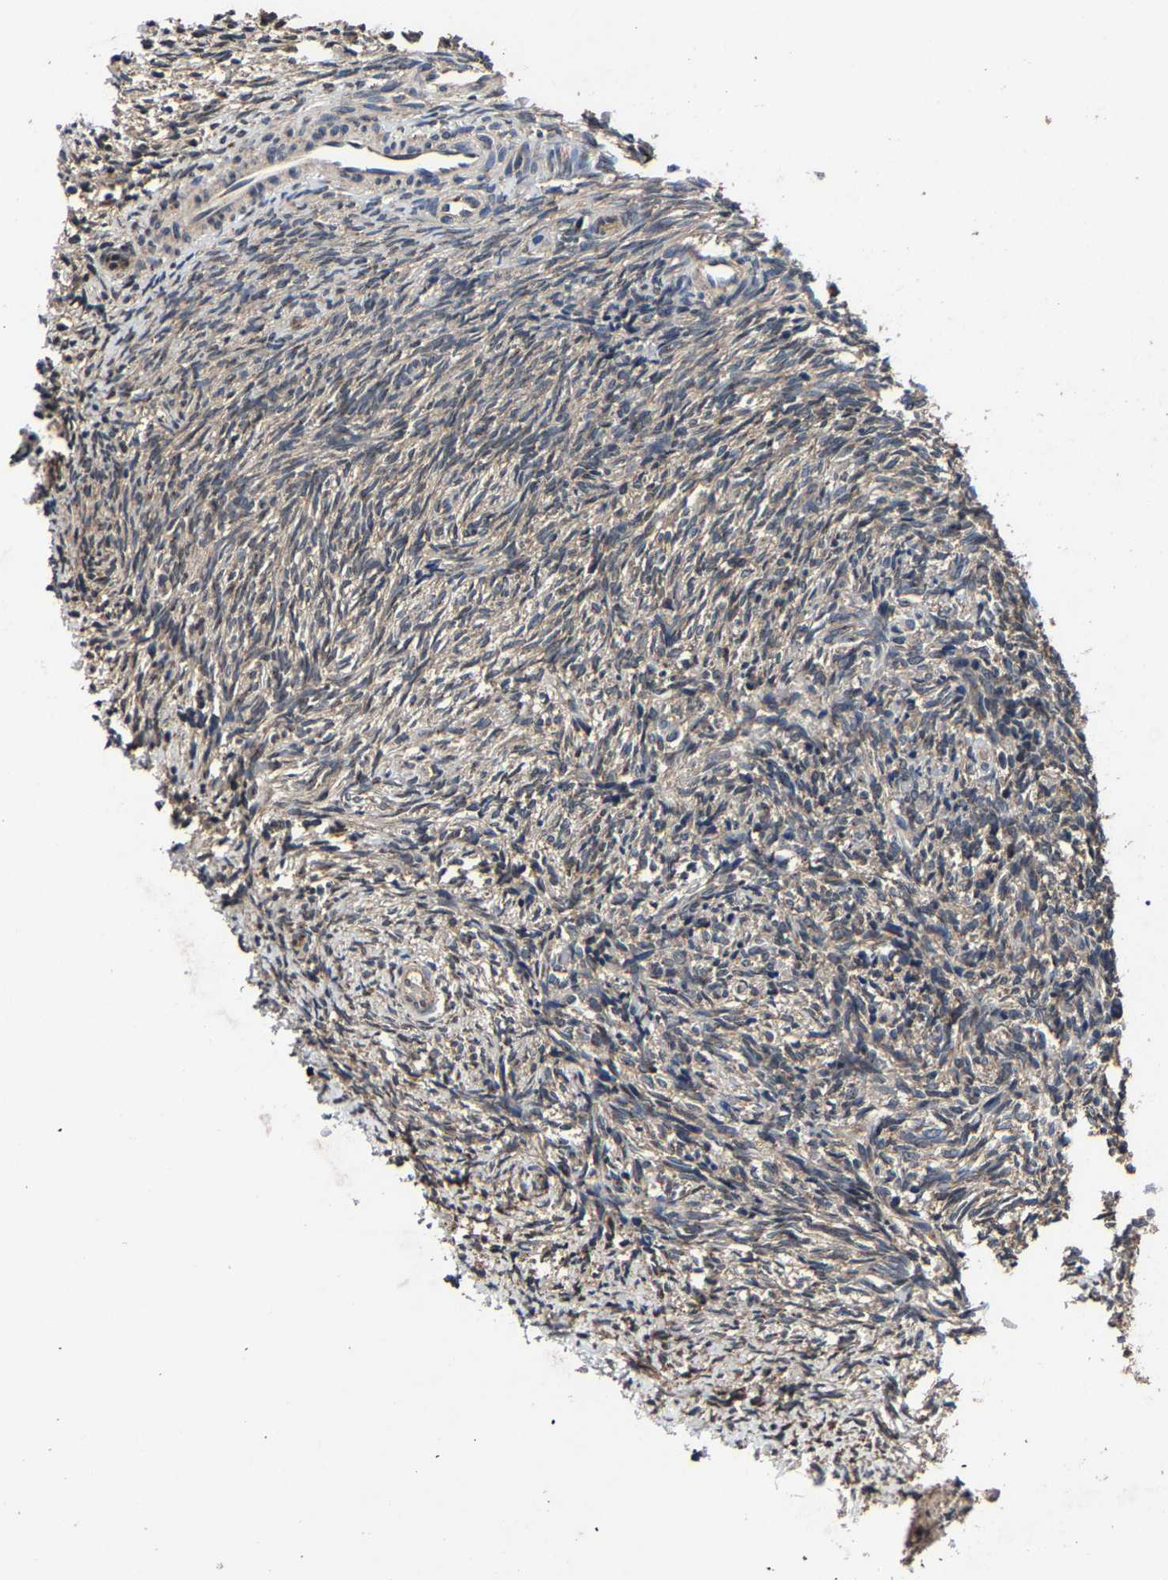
{"staining": {"intensity": "weak", "quantity": ">75%", "location": "cytoplasmic/membranous"}, "tissue": "ovary", "cell_type": "Follicle cells", "image_type": "normal", "snomed": [{"axis": "morphology", "description": "Normal tissue, NOS"}, {"axis": "topography", "description": "Ovary"}], "caption": "Immunohistochemical staining of benign ovary displays >75% levels of weak cytoplasmic/membranous protein expression in approximately >75% of follicle cells.", "gene": "EBAG9", "patient": {"sex": "female", "age": 41}}